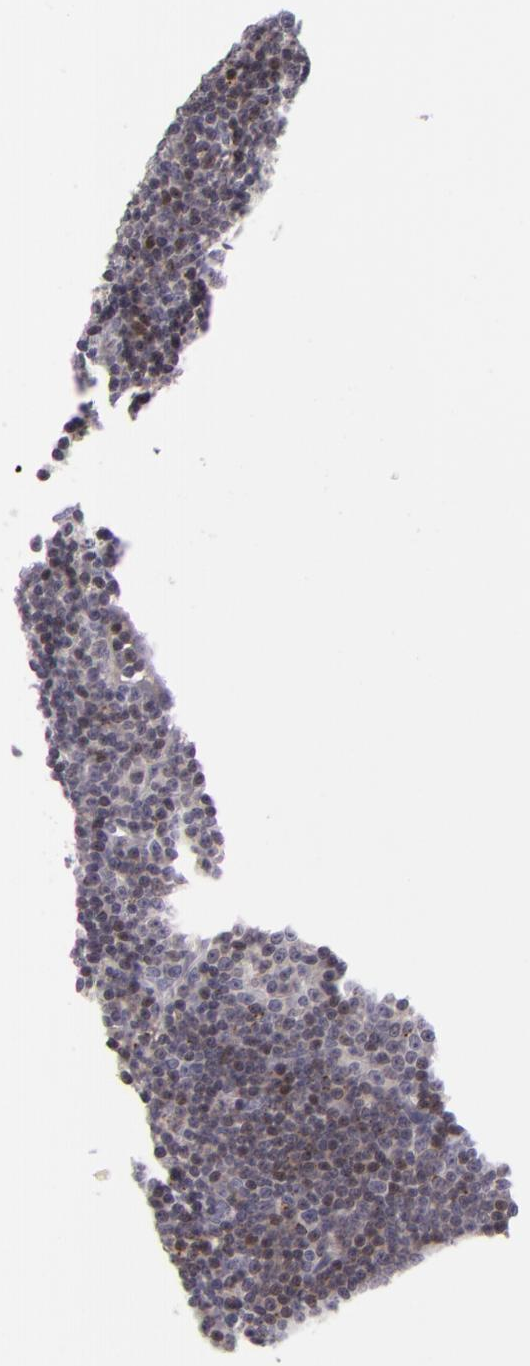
{"staining": {"intensity": "negative", "quantity": "none", "location": "none"}, "tissue": "lymphoma", "cell_type": "Tumor cells", "image_type": "cancer", "snomed": [{"axis": "morphology", "description": "Malignant lymphoma, non-Hodgkin's type, Low grade"}, {"axis": "topography", "description": "Lymph node"}], "caption": "Immunohistochemical staining of malignant lymphoma, non-Hodgkin's type (low-grade) demonstrates no significant staining in tumor cells.", "gene": "CTNNB1", "patient": {"sex": "male", "age": 57}}